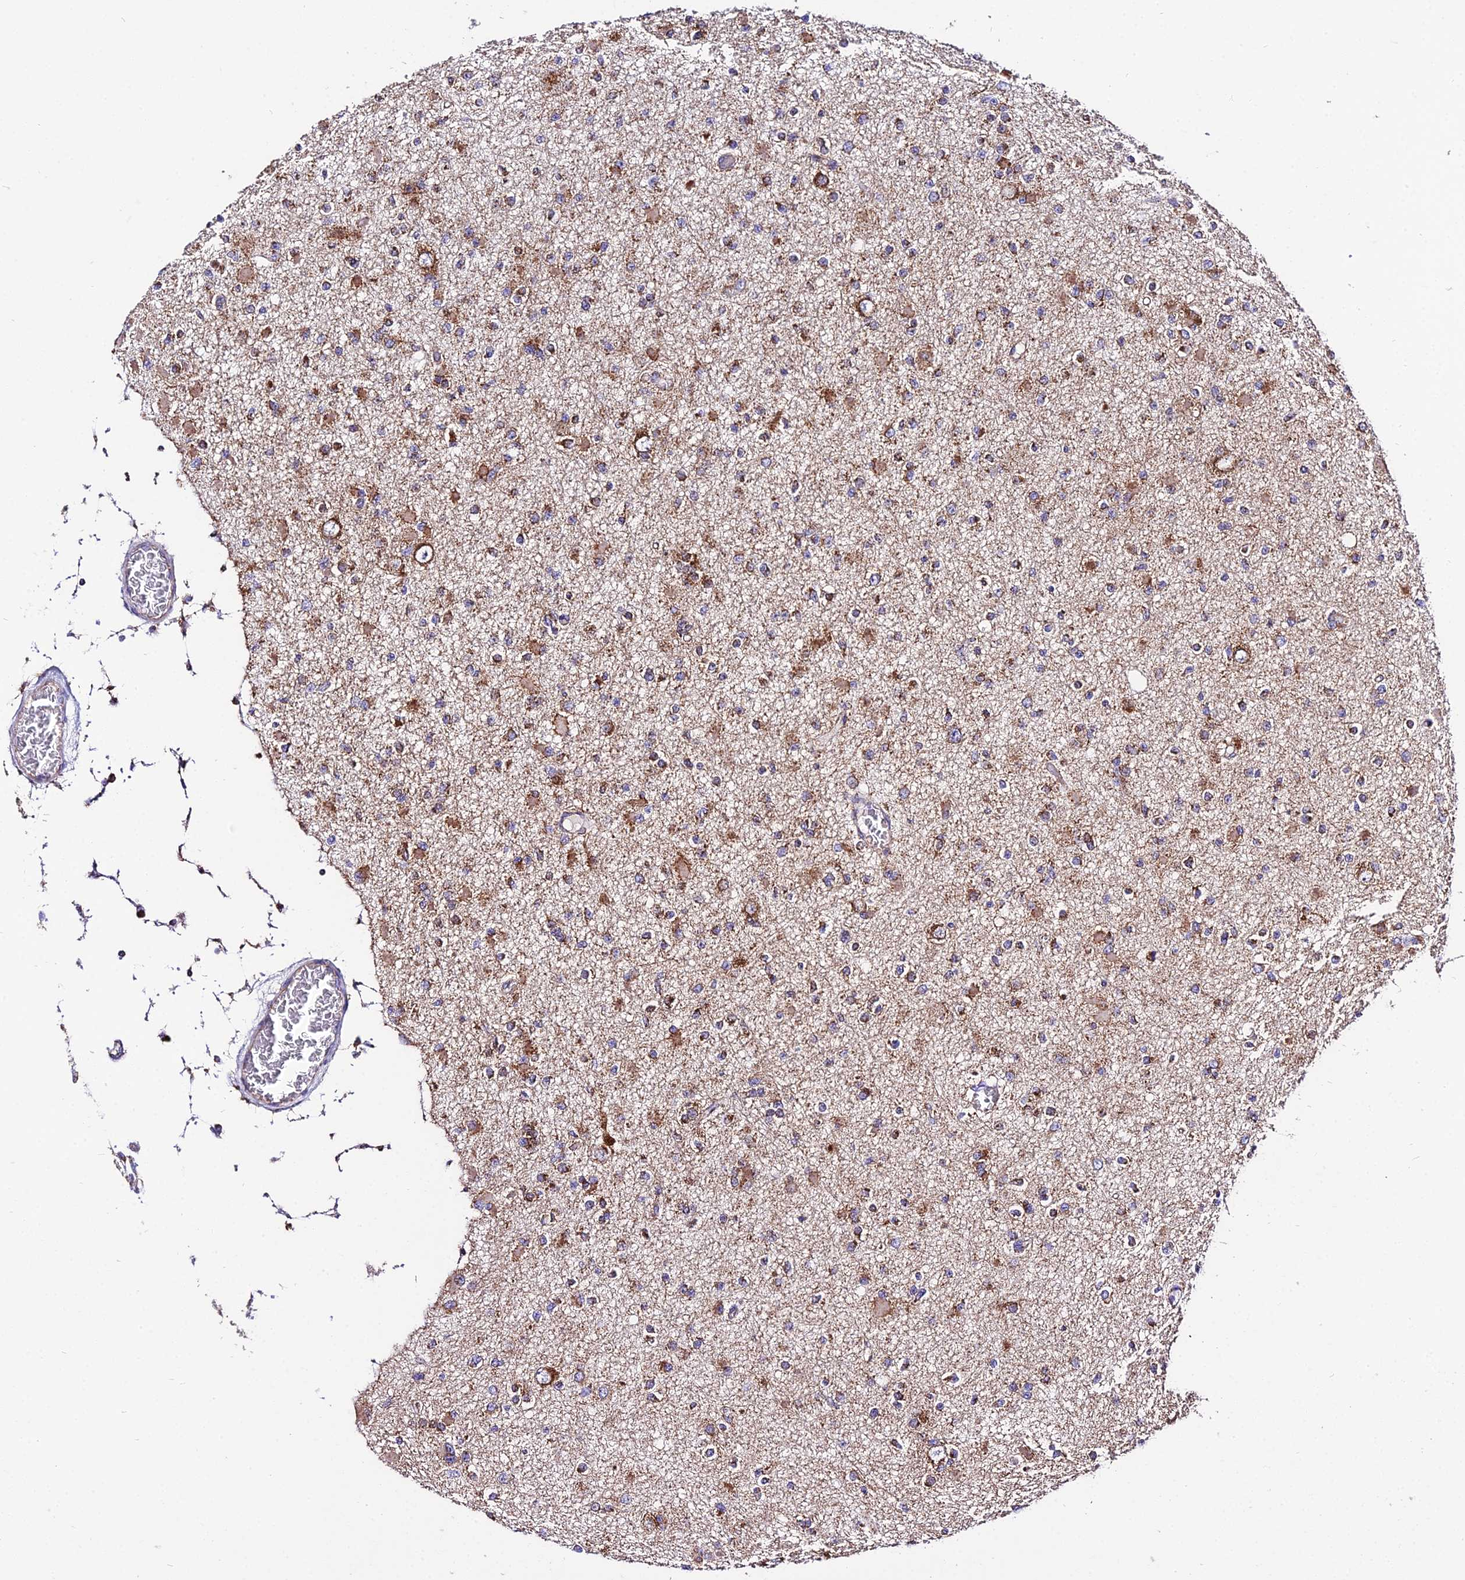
{"staining": {"intensity": "moderate", "quantity": ">75%", "location": "cytoplasmic/membranous"}, "tissue": "glioma", "cell_type": "Tumor cells", "image_type": "cancer", "snomed": [{"axis": "morphology", "description": "Glioma, malignant, Low grade"}, {"axis": "topography", "description": "Brain"}], "caption": "Human glioma stained for a protein (brown) exhibits moderate cytoplasmic/membranous positive staining in about >75% of tumor cells.", "gene": "OCIAD1", "patient": {"sex": "female", "age": 22}}